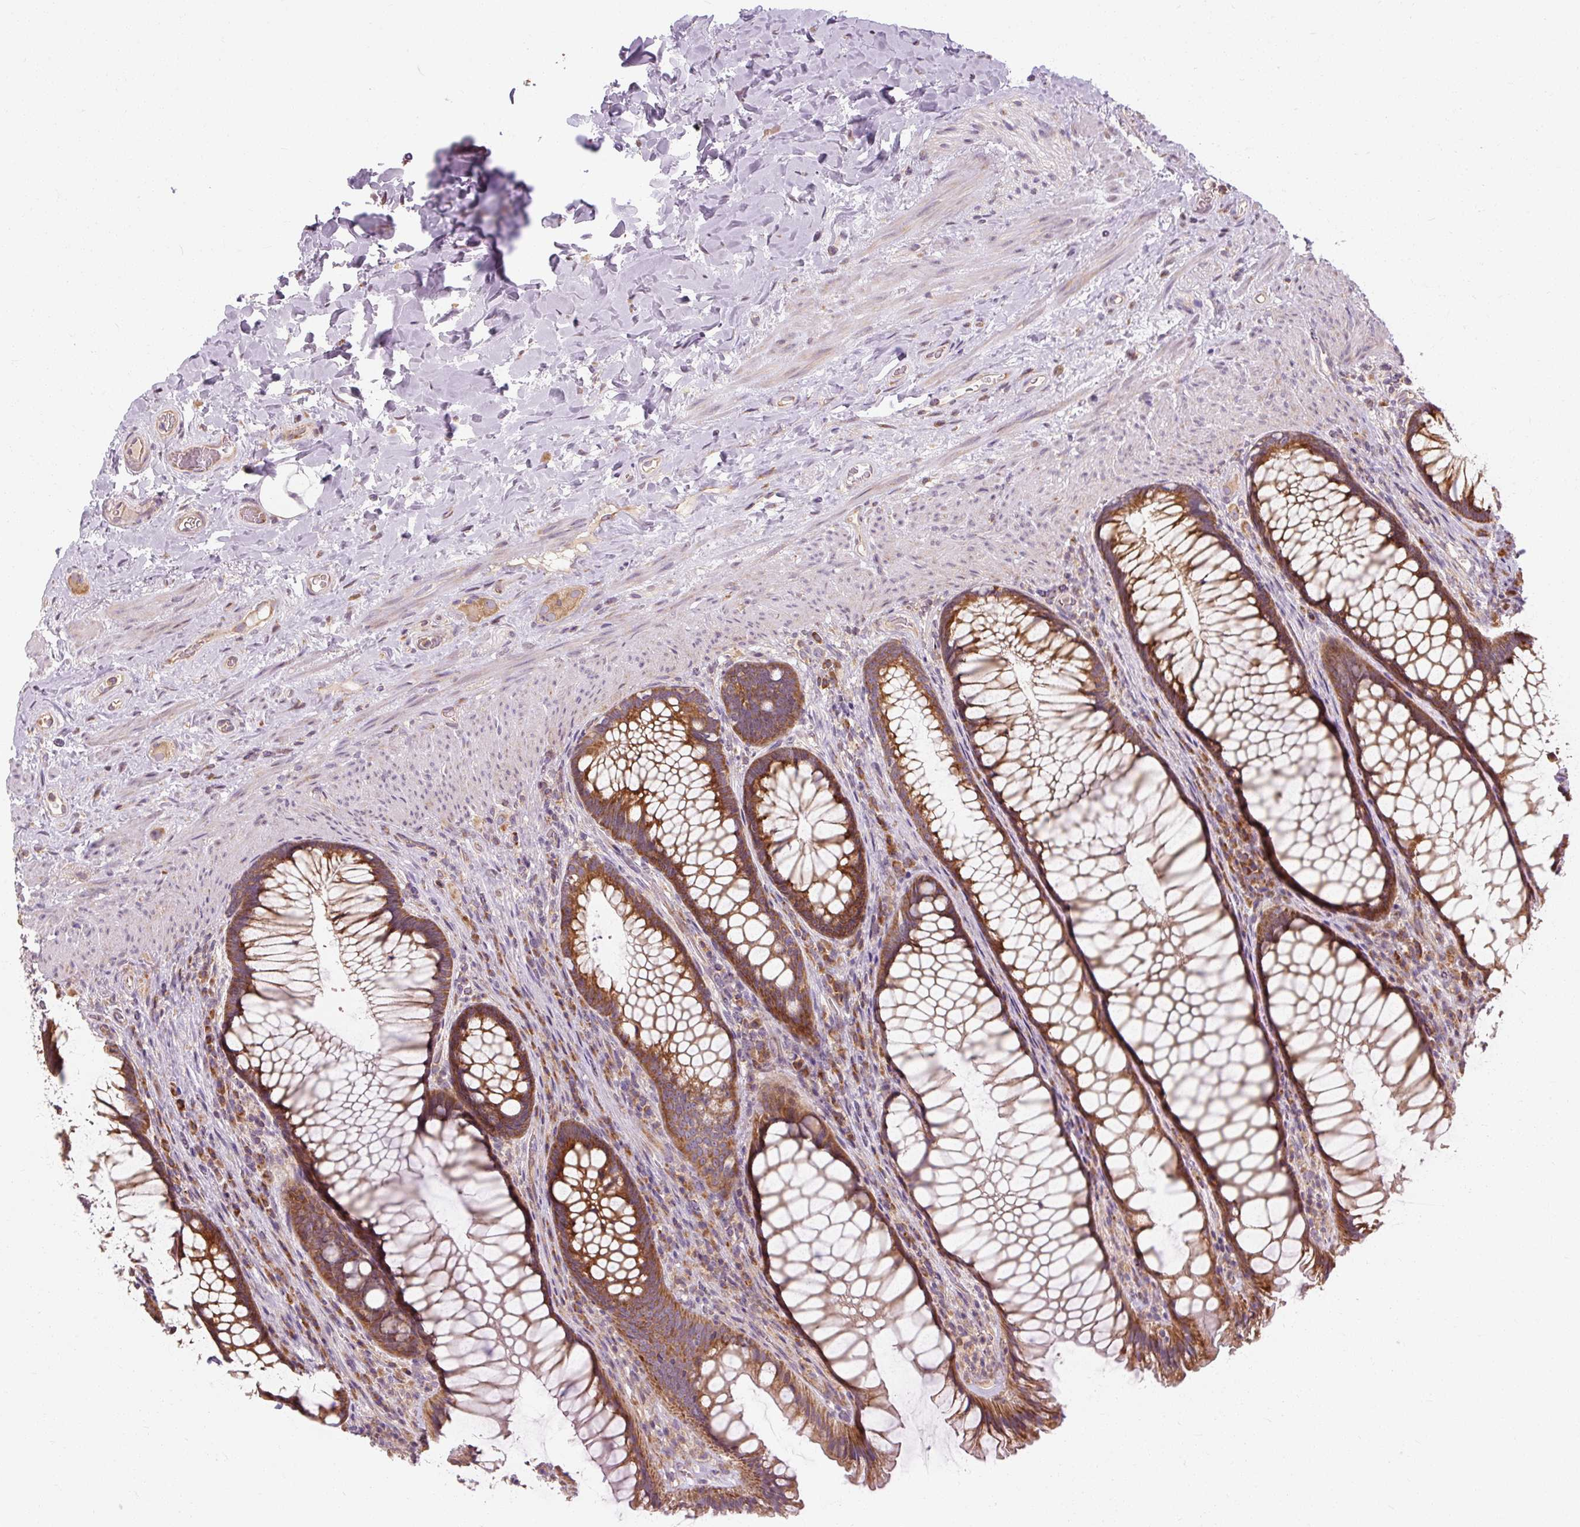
{"staining": {"intensity": "strong", "quantity": ">75%", "location": "cytoplasmic/membranous"}, "tissue": "rectum", "cell_type": "Glandular cells", "image_type": "normal", "snomed": [{"axis": "morphology", "description": "Normal tissue, NOS"}, {"axis": "topography", "description": "Rectum"}], "caption": "This micrograph displays immunohistochemistry (IHC) staining of benign rectum, with high strong cytoplasmic/membranous staining in approximately >75% of glandular cells.", "gene": "PRSS48", "patient": {"sex": "male", "age": 53}}